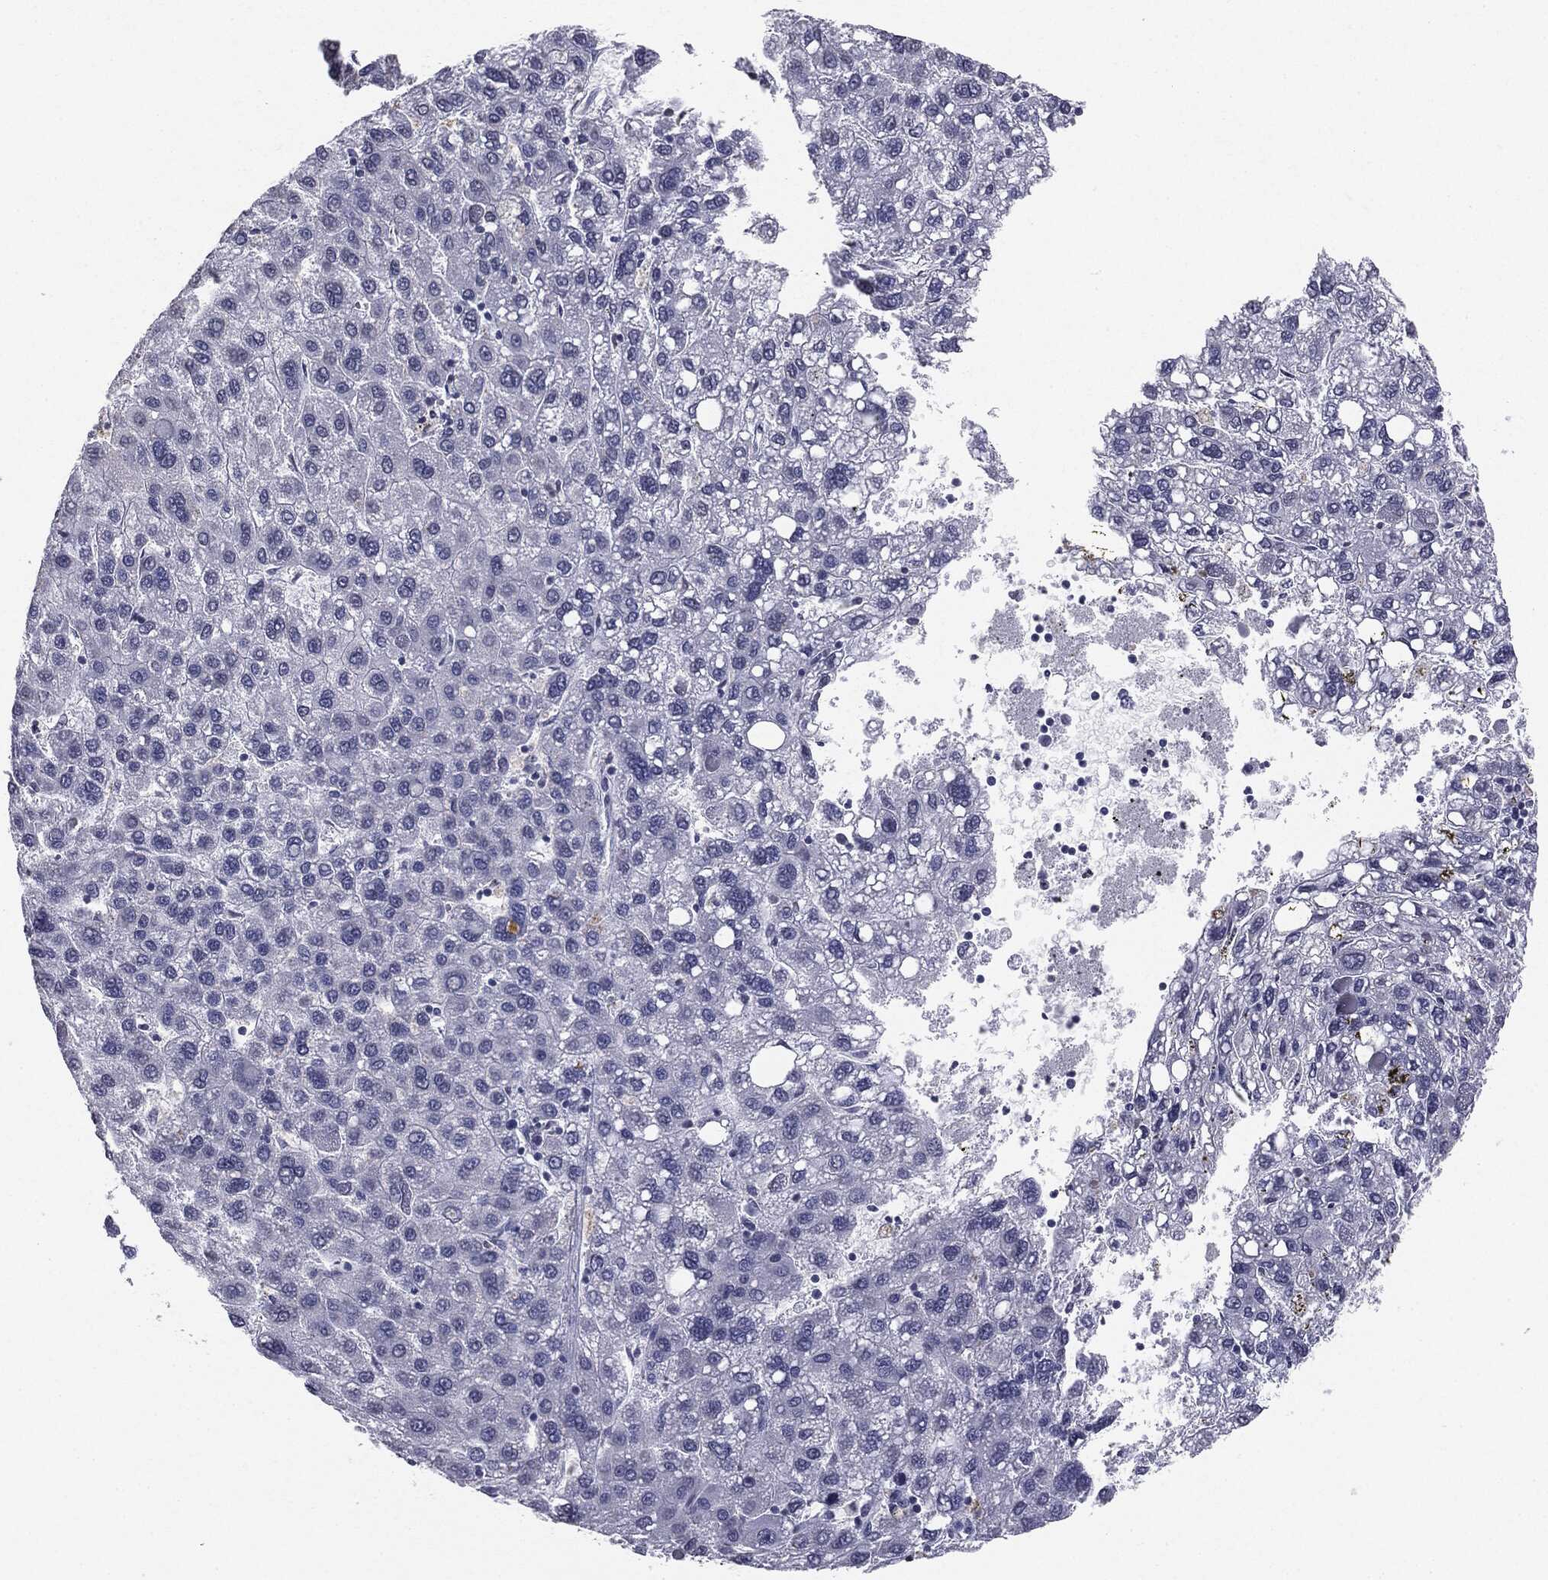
{"staining": {"intensity": "negative", "quantity": "none", "location": "none"}, "tissue": "liver cancer", "cell_type": "Tumor cells", "image_type": "cancer", "snomed": [{"axis": "morphology", "description": "Carcinoma, Hepatocellular, NOS"}, {"axis": "topography", "description": "Liver"}], "caption": "A high-resolution histopathology image shows immunohistochemistry (IHC) staining of liver cancer (hepatocellular carcinoma), which reveals no significant staining in tumor cells. (DAB (3,3'-diaminobenzidine) immunohistochemistry, high magnification).", "gene": "SERPINB4", "patient": {"sex": "female", "age": 82}}